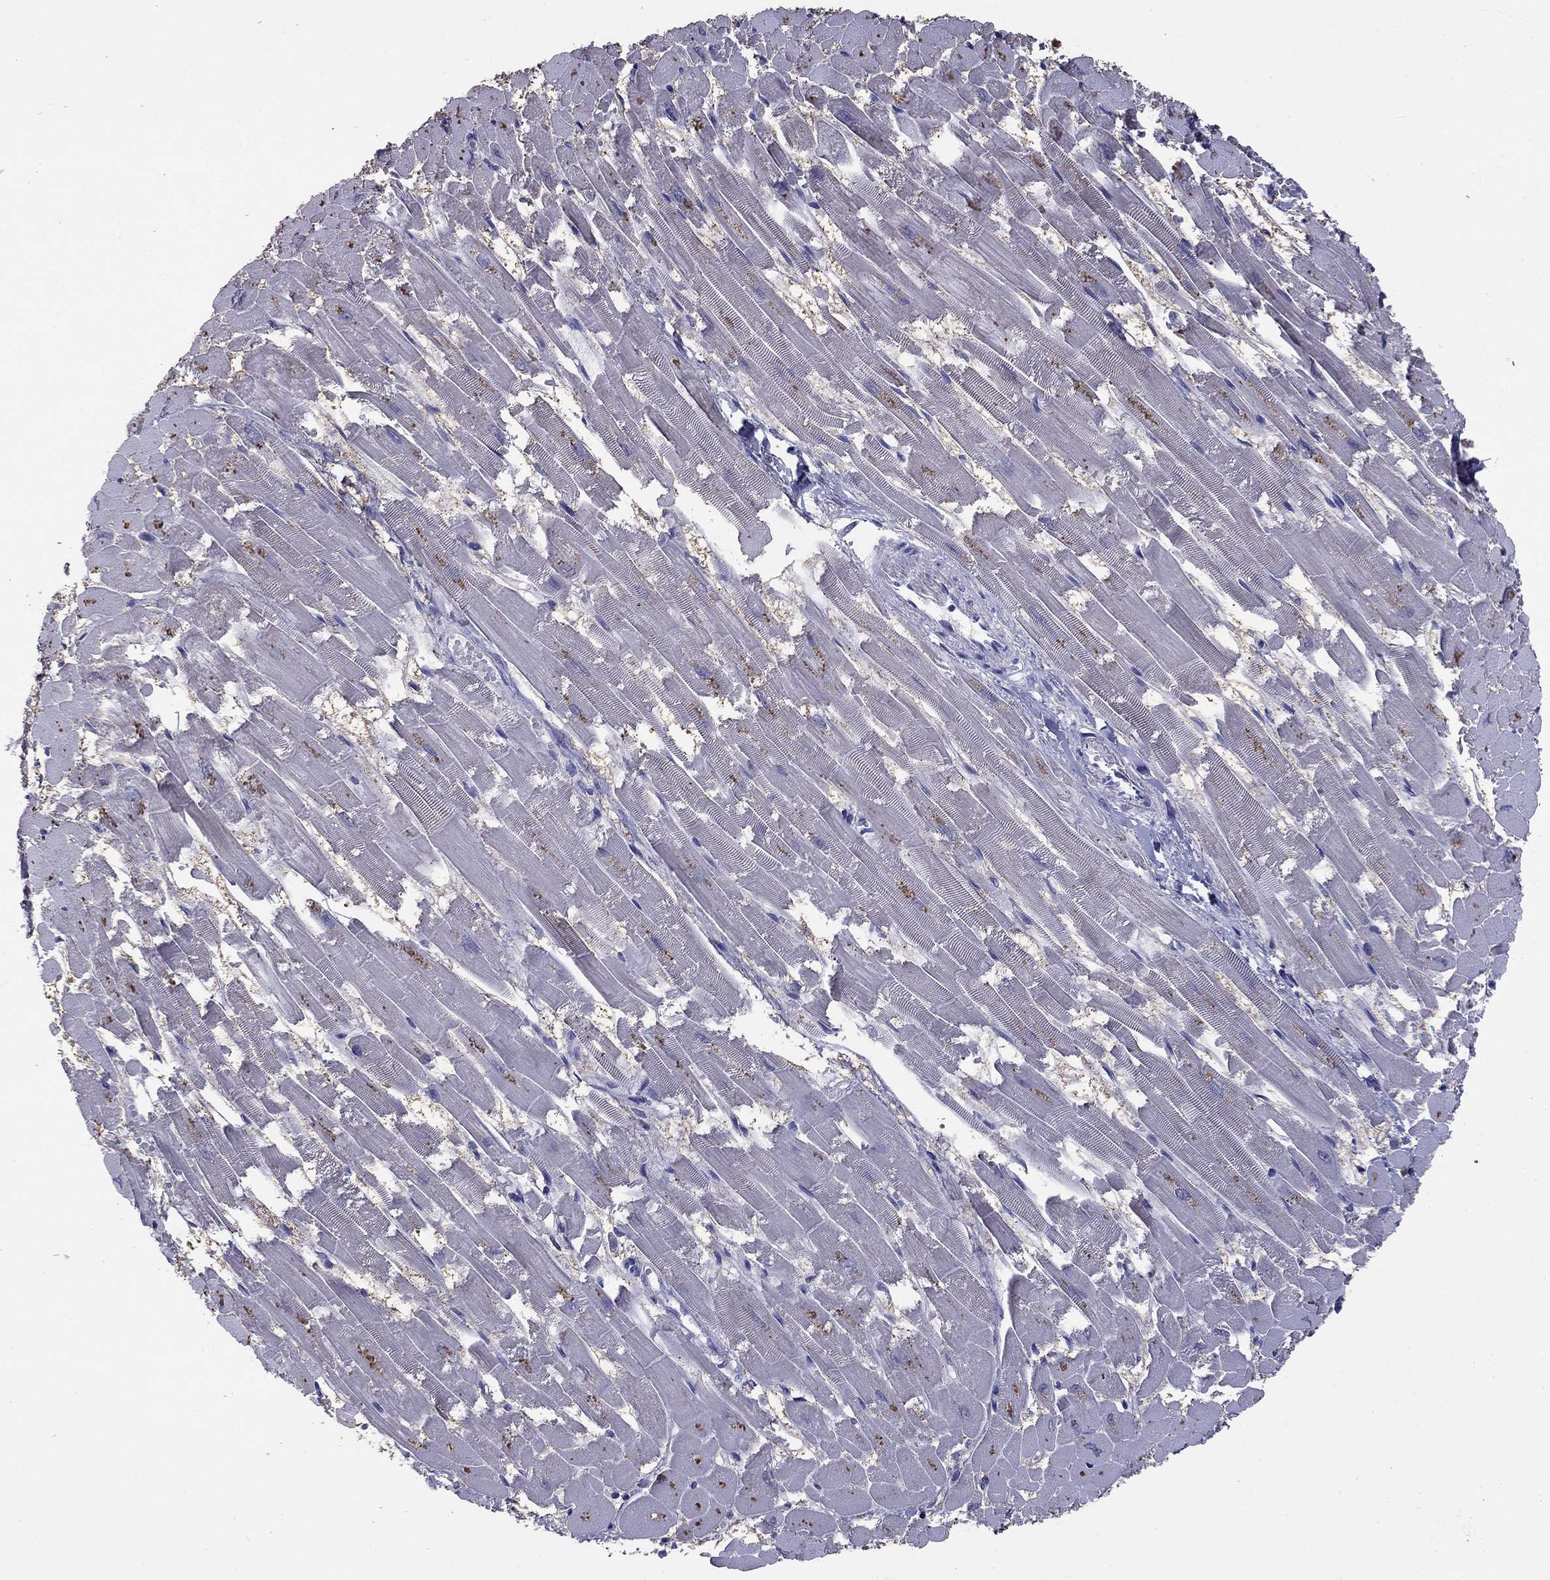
{"staining": {"intensity": "negative", "quantity": "none", "location": "none"}, "tissue": "heart muscle", "cell_type": "Cardiomyocytes", "image_type": "normal", "snomed": [{"axis": "morphology", "description": "Normal tissue, NOS"}, {"axis": "topography", "description": "Heart"}], "caption": "High magnification brightfield microscopy of unremarkable heart muscle stained with DAB (brown) and counterstained with hematoxylin (blue): cardiomyocytes show no significant positivity.", "gene": "ODF4", "patient": {"sex": "female", "age": 52}}